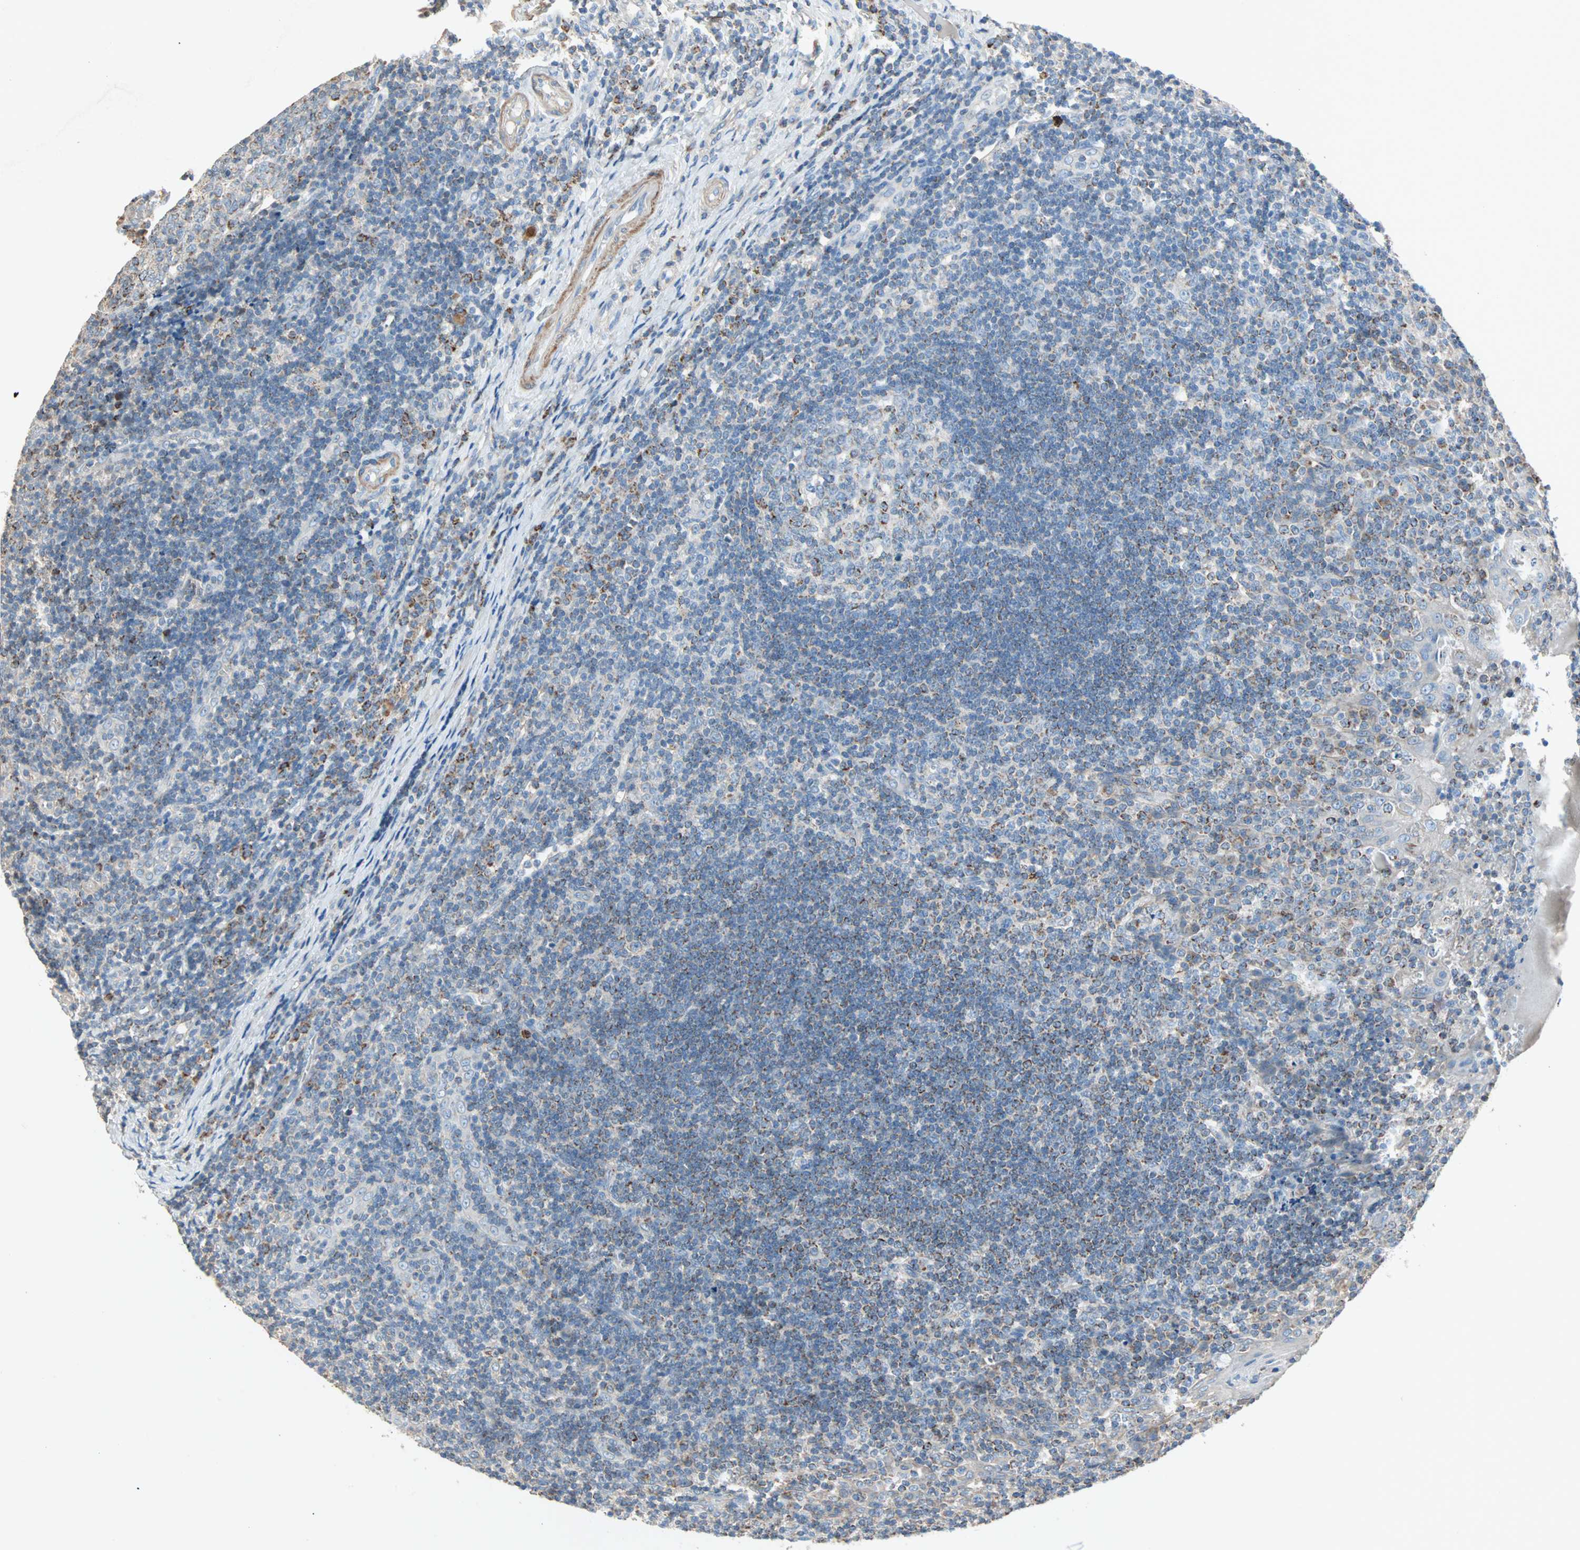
{"staining": {"intensity": "strong", "quantity": "<25%", "location": "cytoplasmic/membranous"}, "tissue": "tonsil", "cell_type": "Germinal center cells", "image_type": "normal", "snomed": [{"axis": "morphology", "description": "Normal tissue, NOS"}, {"axis": "topography", "description": "Tonsil"}], "caption": "Protein positivity by immunohistochemistry reveals strong cytoplasmic/membranous expression in about <25% of germinal center cells in benign tonsil.", "gene": "ACVRL1", "patient": {"sex": "female", "age": 40}}